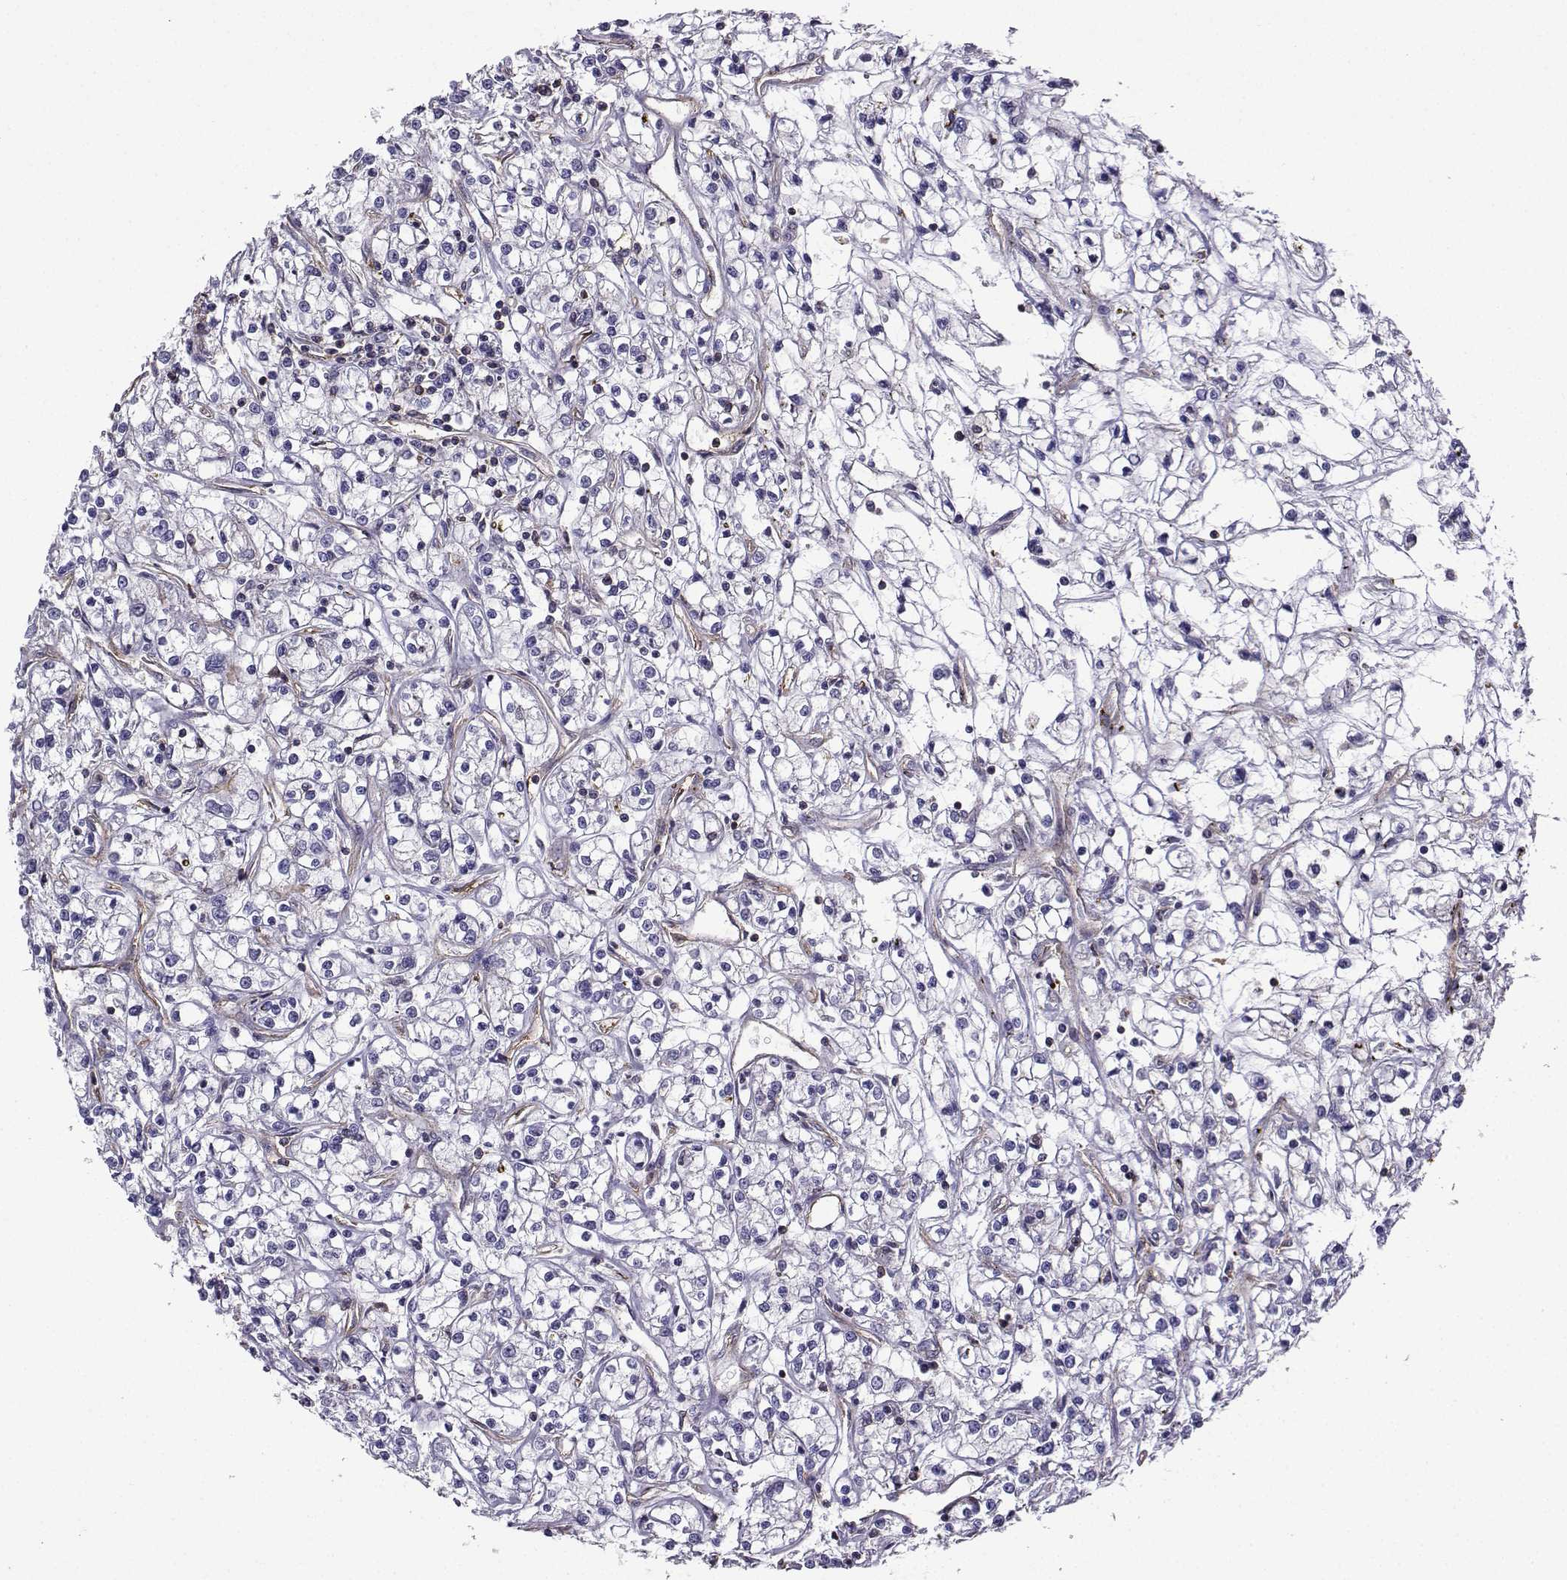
{"staining": {"intensity": "negative", "quantity": "none", "location": "none"}, "tissue": "renal cancer", "cell_type": "Tumor cells", "image_type": "cancer", "snomed": [{"axis": "morphology", "description": "Adenocarcinoma, NOS"}, {"axis": "topography", "description": "Kidney"}], "caption": "Adenocarcinoma (renal) was stained to show a protein in brown. There is no significant staining in tumor cells.", "gene": "ITGB8", "patient": {"sex": "female", "age": 59}}